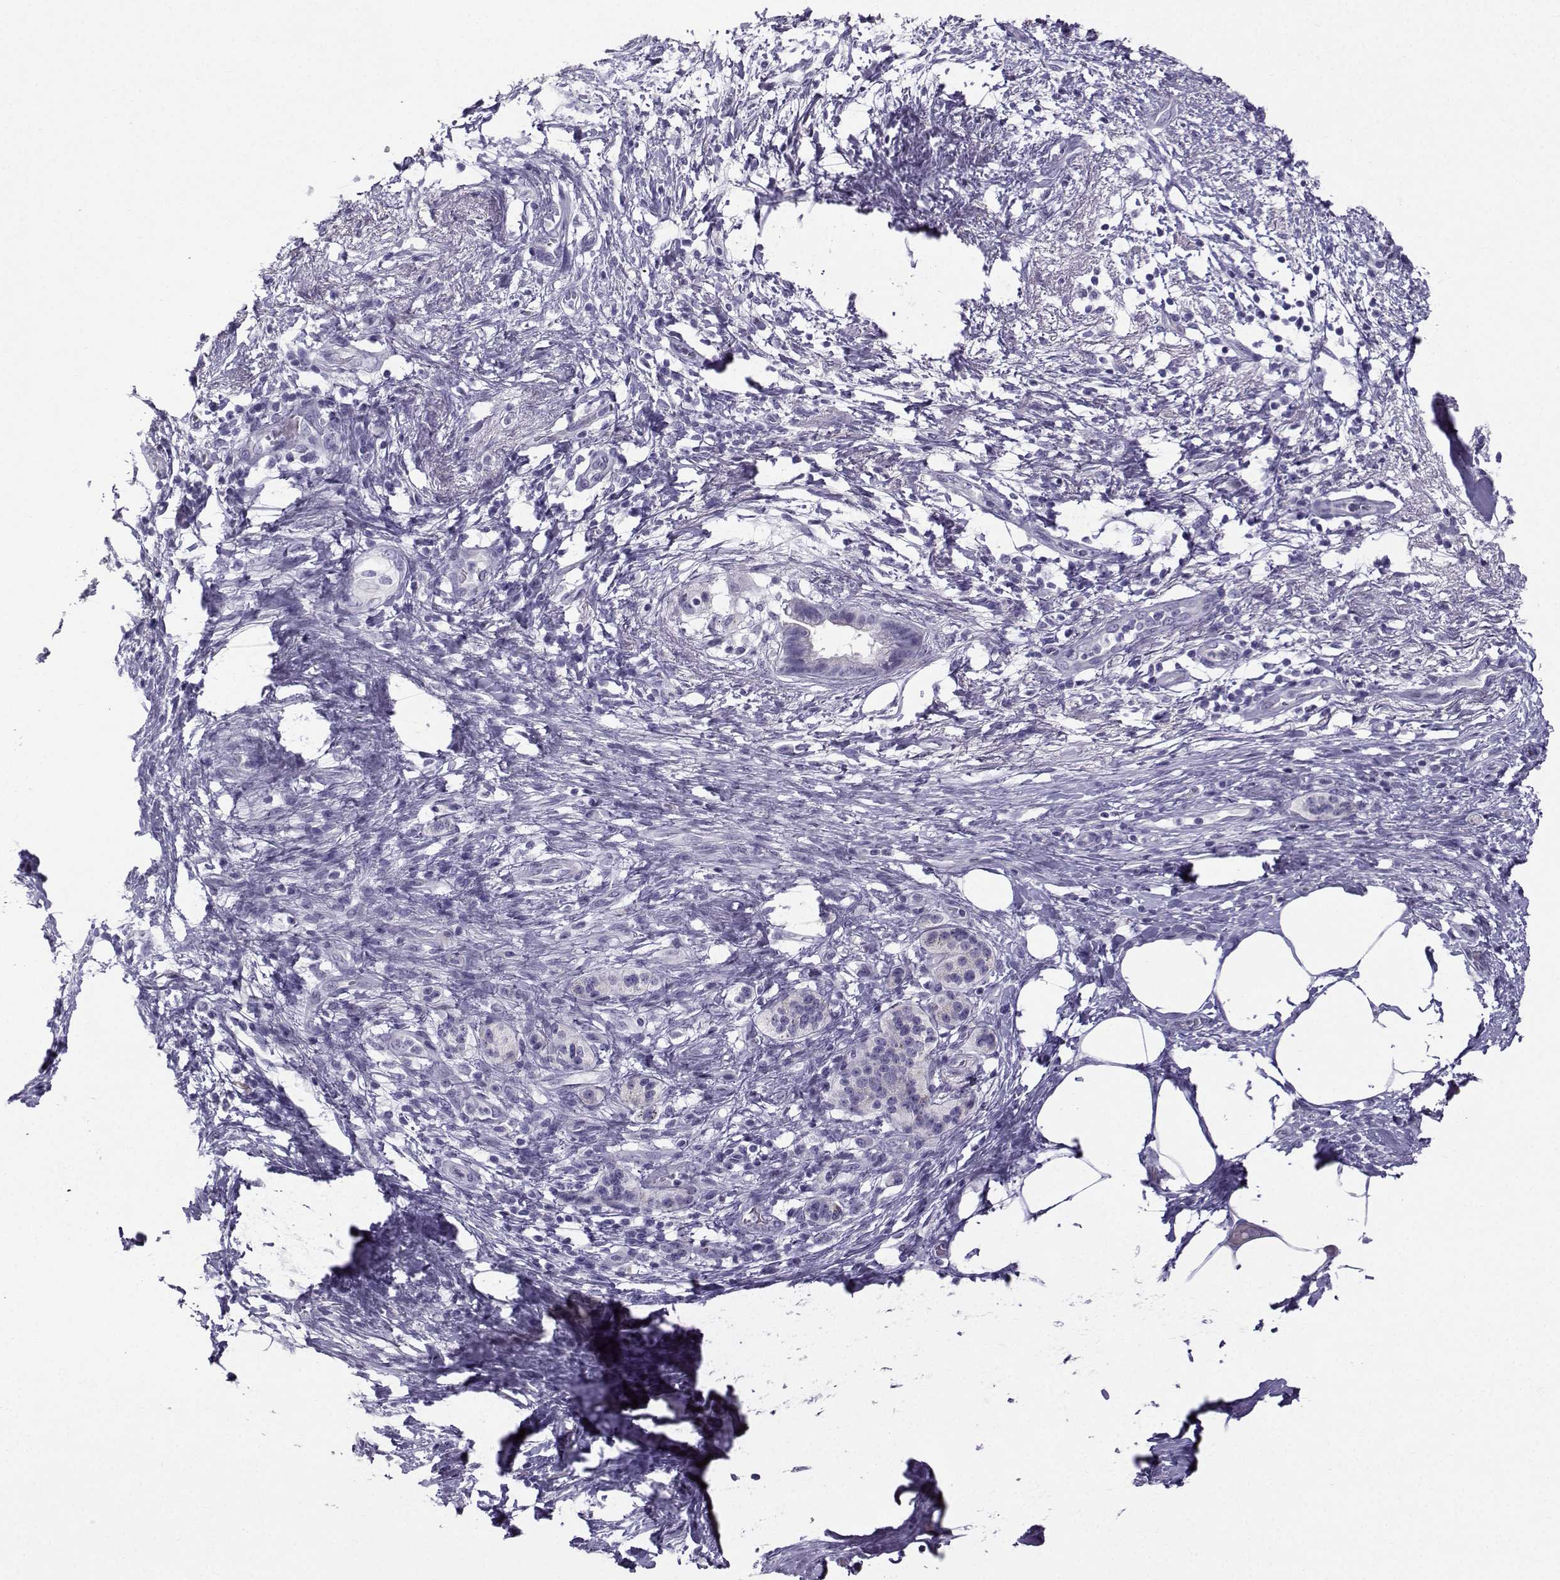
{"staining": {"intensity": "negative", "quantity": "none", "location": "none"}, "tissue": "pancreatic cancer", "cell_type": "Tumor cells", "image_type": "cancer", "snomed": [{"axis": "morphology", "description": "Adenocarcinoma, NOS"}, {"axis": "topography", "description": "Pancreas"}], "caption": "This is an immunohistochemistry (IHC) photomicrograph of adenocarcinoma (pancreatic). There is no expression in tumor cells.", "gene": "ZBTB8B", "patient": {"sex": "female", "age": 72}}